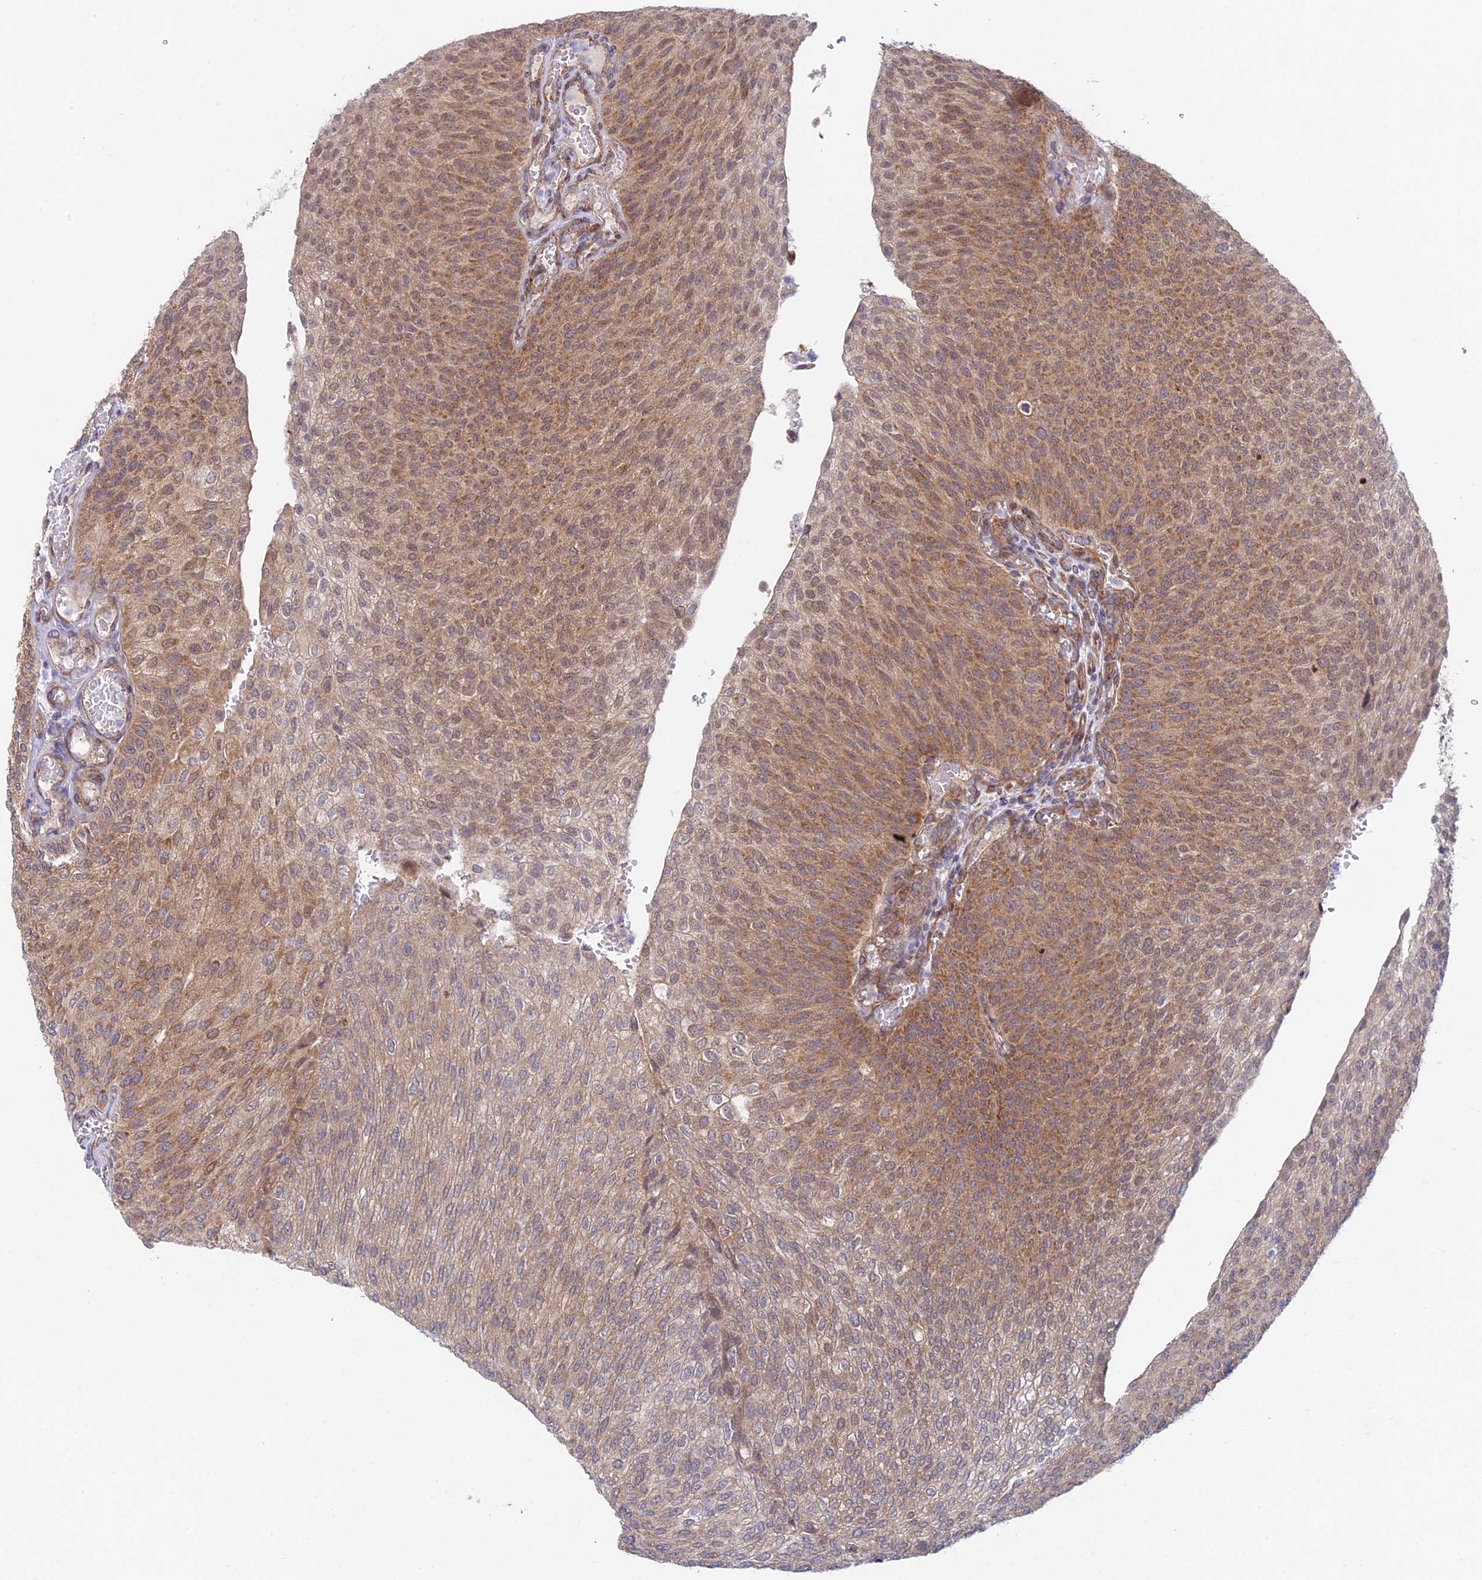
{"staining": {"intensity": "moderate", "quantity": ">75%", "location": "cytoplasmic/membranous"}, "tissue": "urothelial cancer", "cell_type": "Tumor cells", "image_type": "cancer", "snomed": [{"axis": "morphology", "description": "Urothelial carcinoma, High grade"}, {"axis": "topography", "description": "Urinary bladder"}], "caption": "Immunohistochemical staining of urothelial cancer displays moderate cytoplasmic/membranous protein expression in about >75% of tumor cells. (Brightfield microscopy of DAB IHC at high magnification).", "gene": "INCA1", "patient": {"sex": "female", "age": 79}}